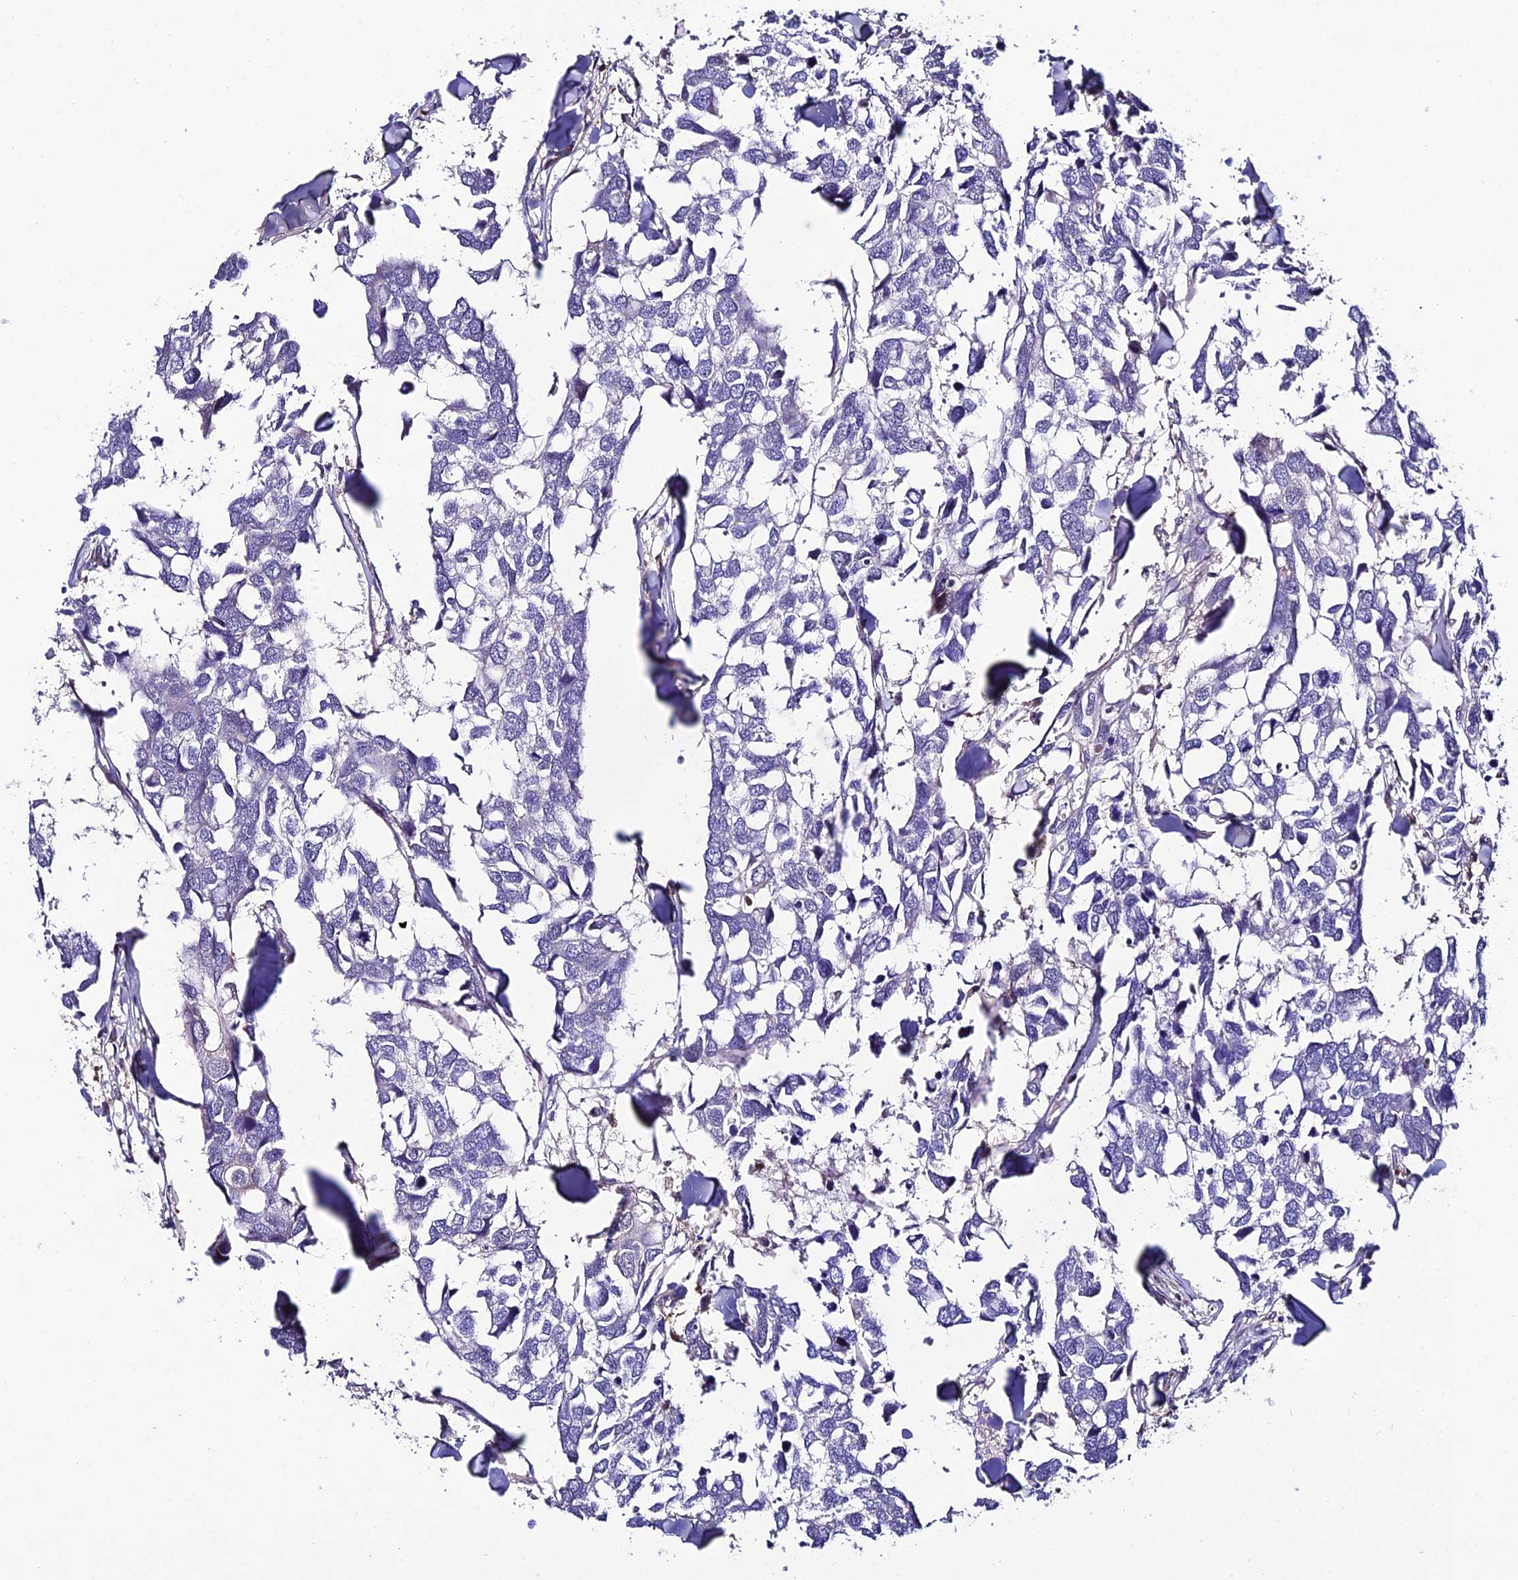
{"staining": {"intensity": "negative", "quantity": "none", "location": "none"}, "tissue": "breast cancer", "cell_type": "Tumor cells", "image_type": "cancer", "snomed": [{"axis": "morphology", "description": "Duct carcinoma"}, {"axis": "topography", "description": "Breast"}], "caption": "Breast cancer (intraductal carcinoma) was stained to show a protein in brown. There is no significant staining in tumor cells.", "gene": "SYT15", "patient": {"sex": "female", "age": 83}}